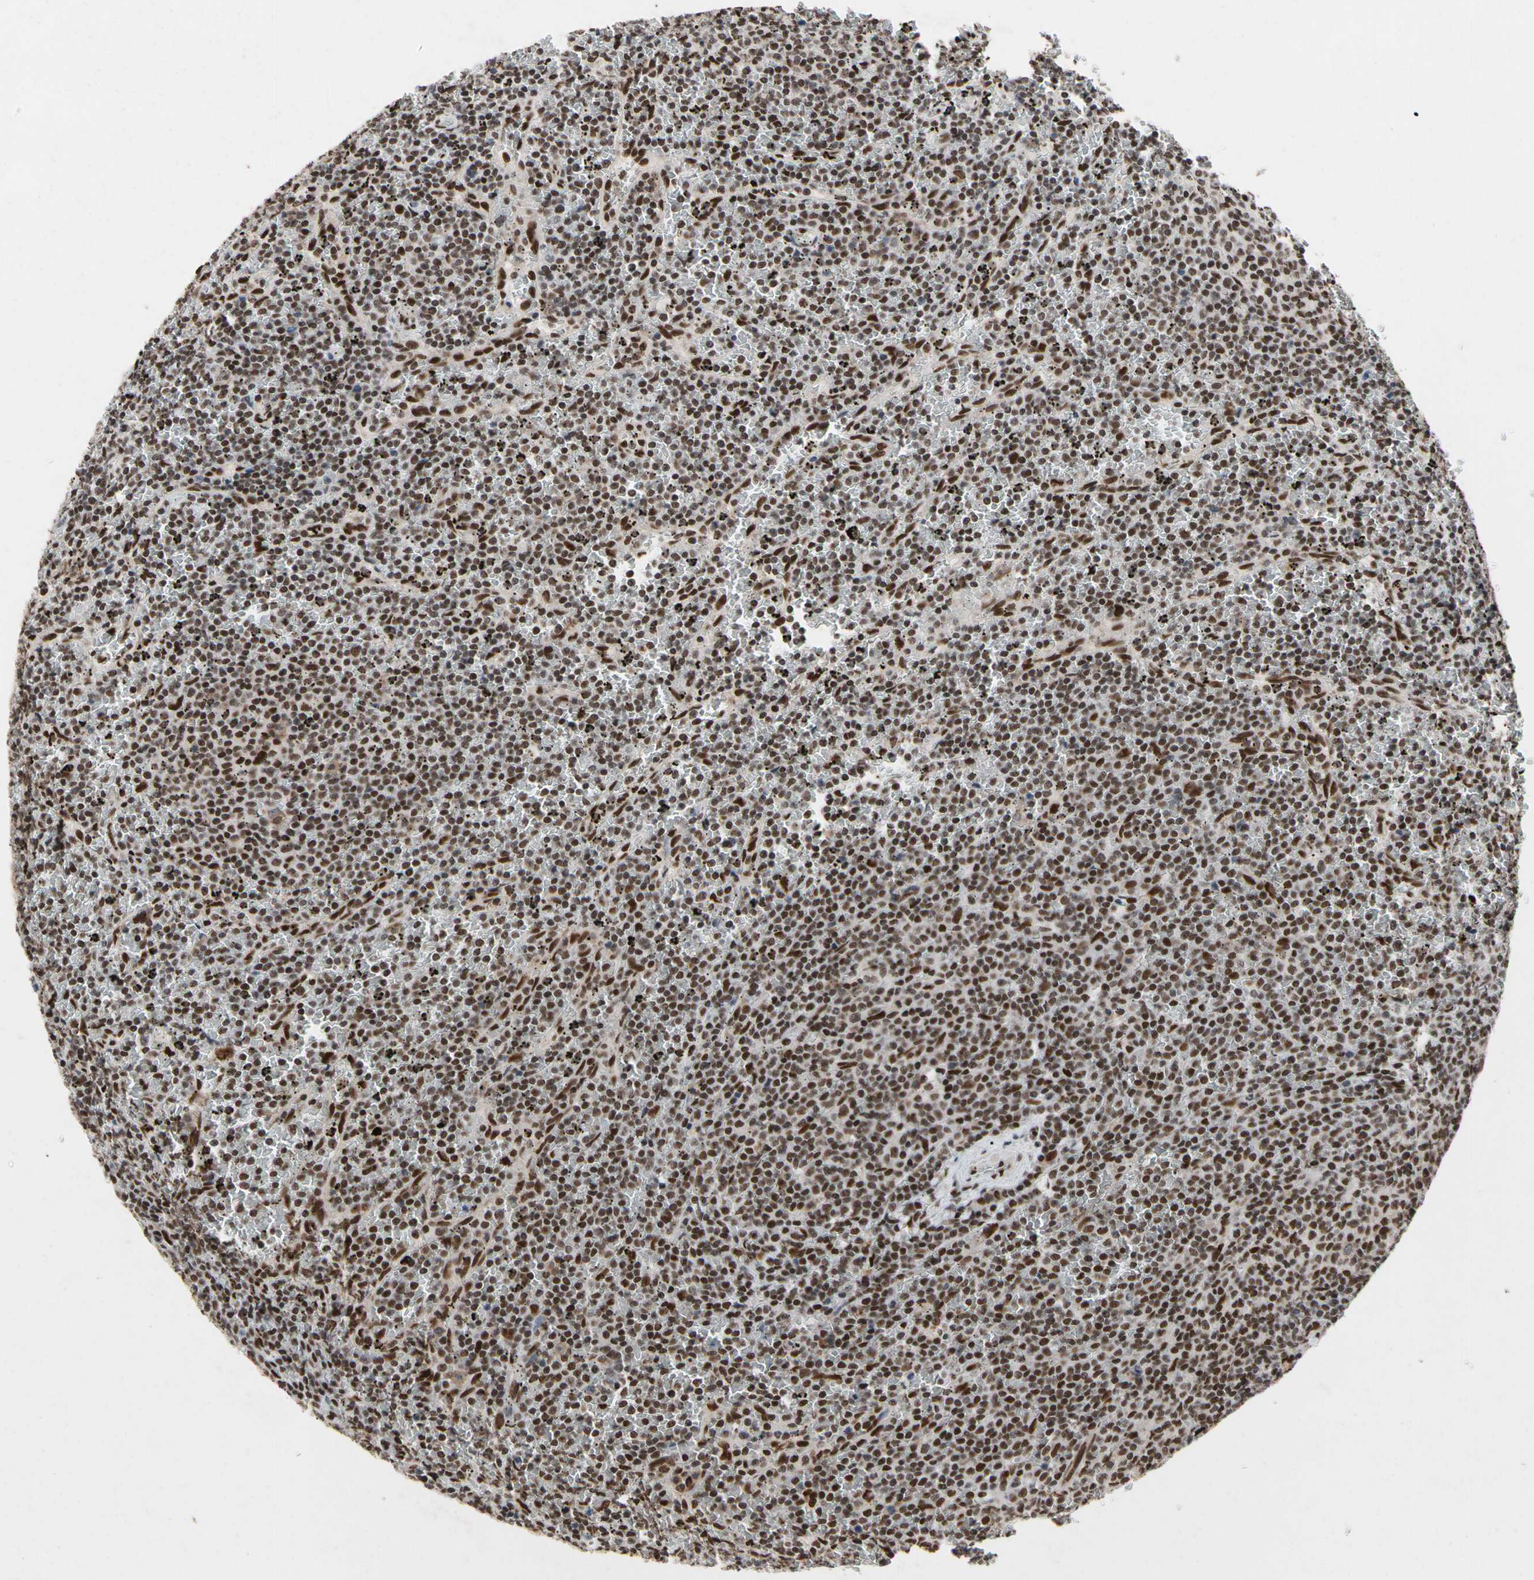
{"staining": {"intensity": "moderate", "quantity": ">75%", "location": "nuclear"}, "tissue": "lymphoma", "cell_type": "Tumor cells", "image_type": "cancer", "snomed": [{"axis": "morphology", "description": "Malignant lymphoma, non-Hodgkin's type, Low grade"}, {"axis": "topography", "description": "Spleen"}], "caption": "Approximately >75% of tumor cells in lymphoma reveal moderate nuclear protein expression as visualized by brown immunohistochemical staining.", "gene": "FAM98B", "patient": {"sex": "female", "age": 77}}